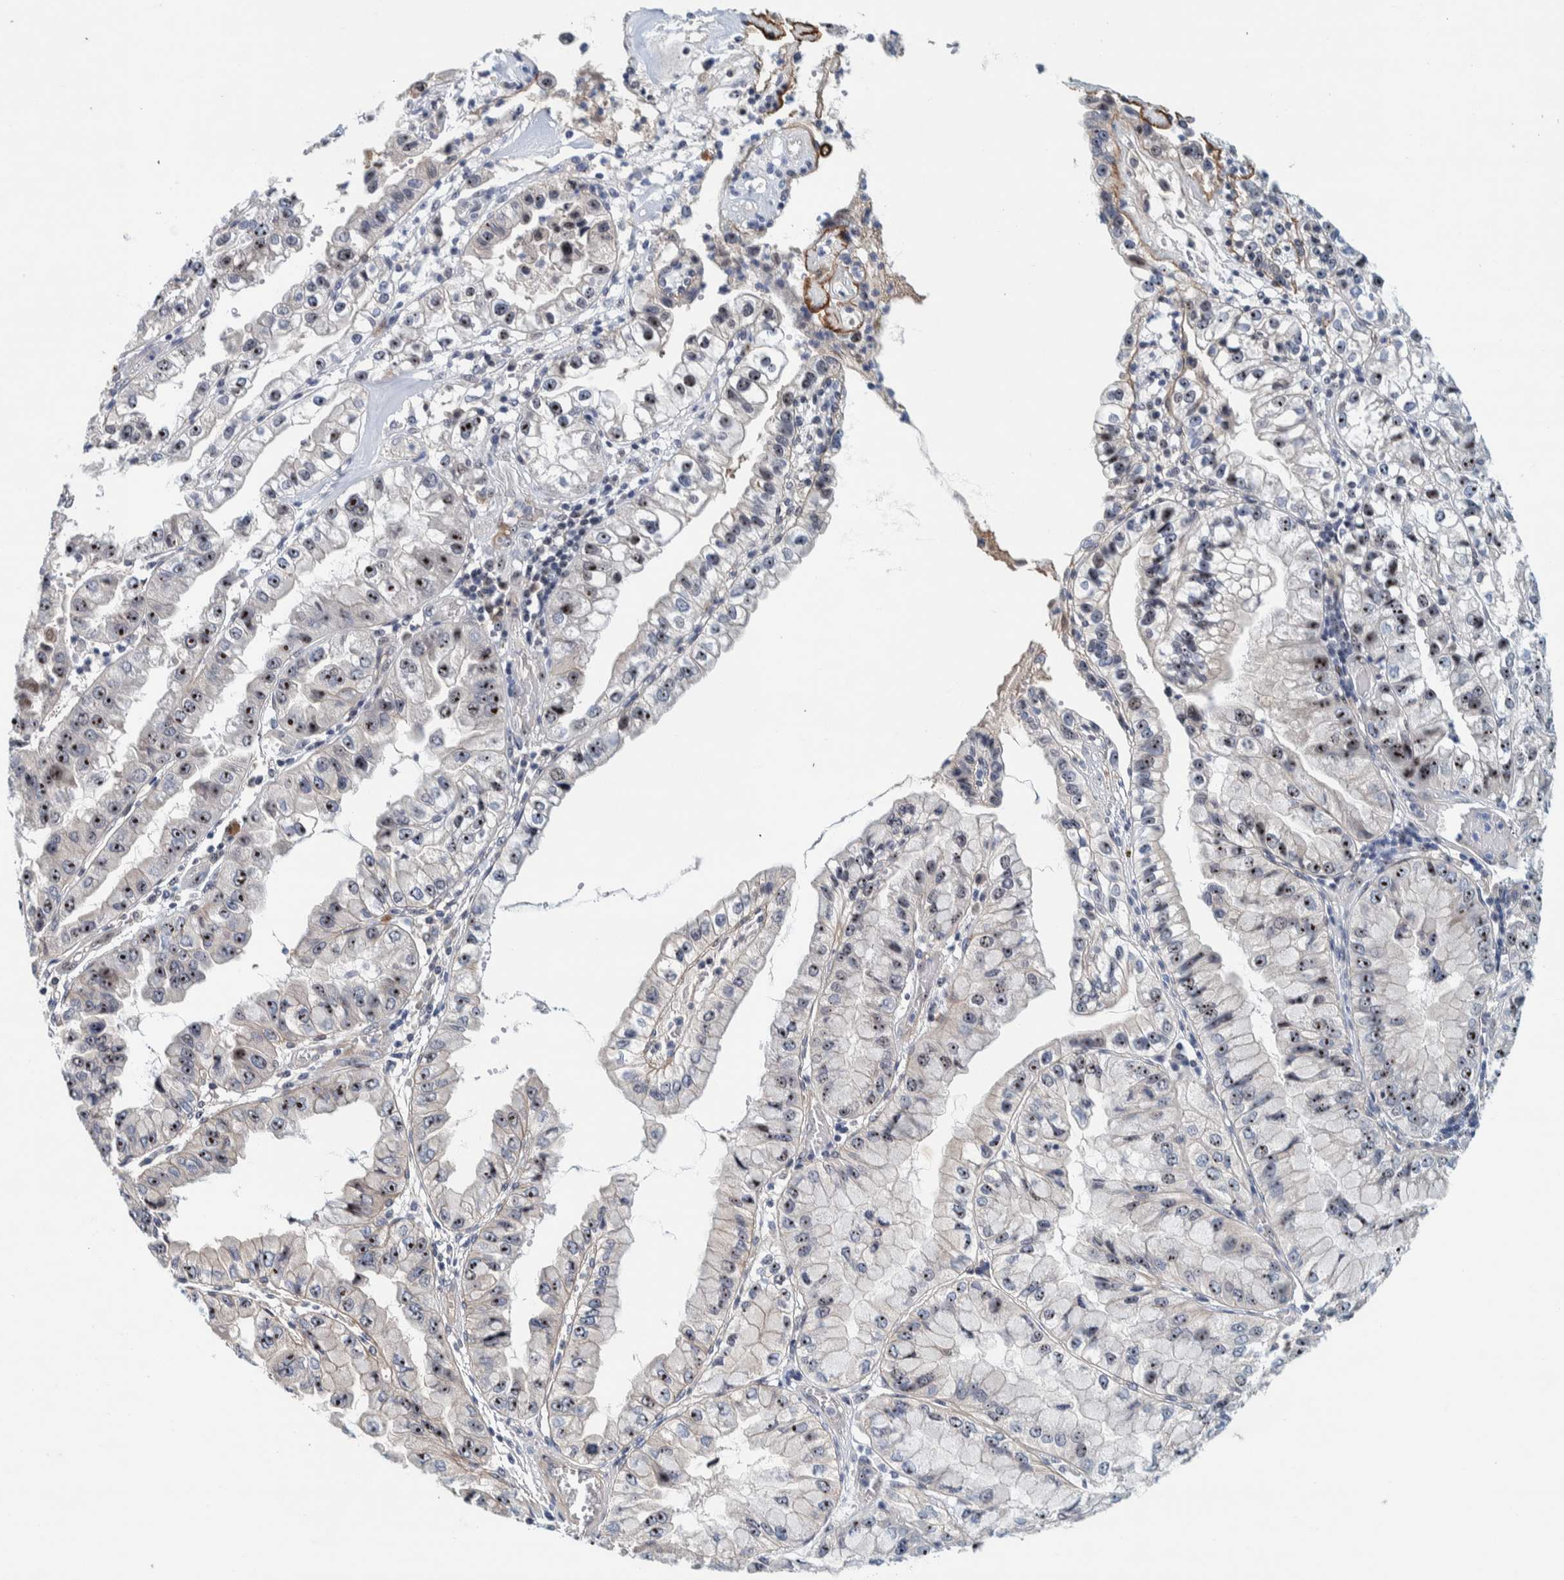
{"staining": {"intensity": "strong", "quantity": ">75%", "location": "nuclear"}, "tissue": "liver cancer", "cell_type": "Tumor cells", "image_type": "cancer", "snomed": [{"axis": "morphology", "description": "Cholangiocarcinoma"}, {"axis": "topography", "description": "Liver"}], "caption": "Brown immunohistochemical staining in human liver cholangiocarcinoma displays strong nuclear staining in approximately >75% of tumor cells.", "gene": "NOL11", "patient": {"sex": "female", "age": 79}}